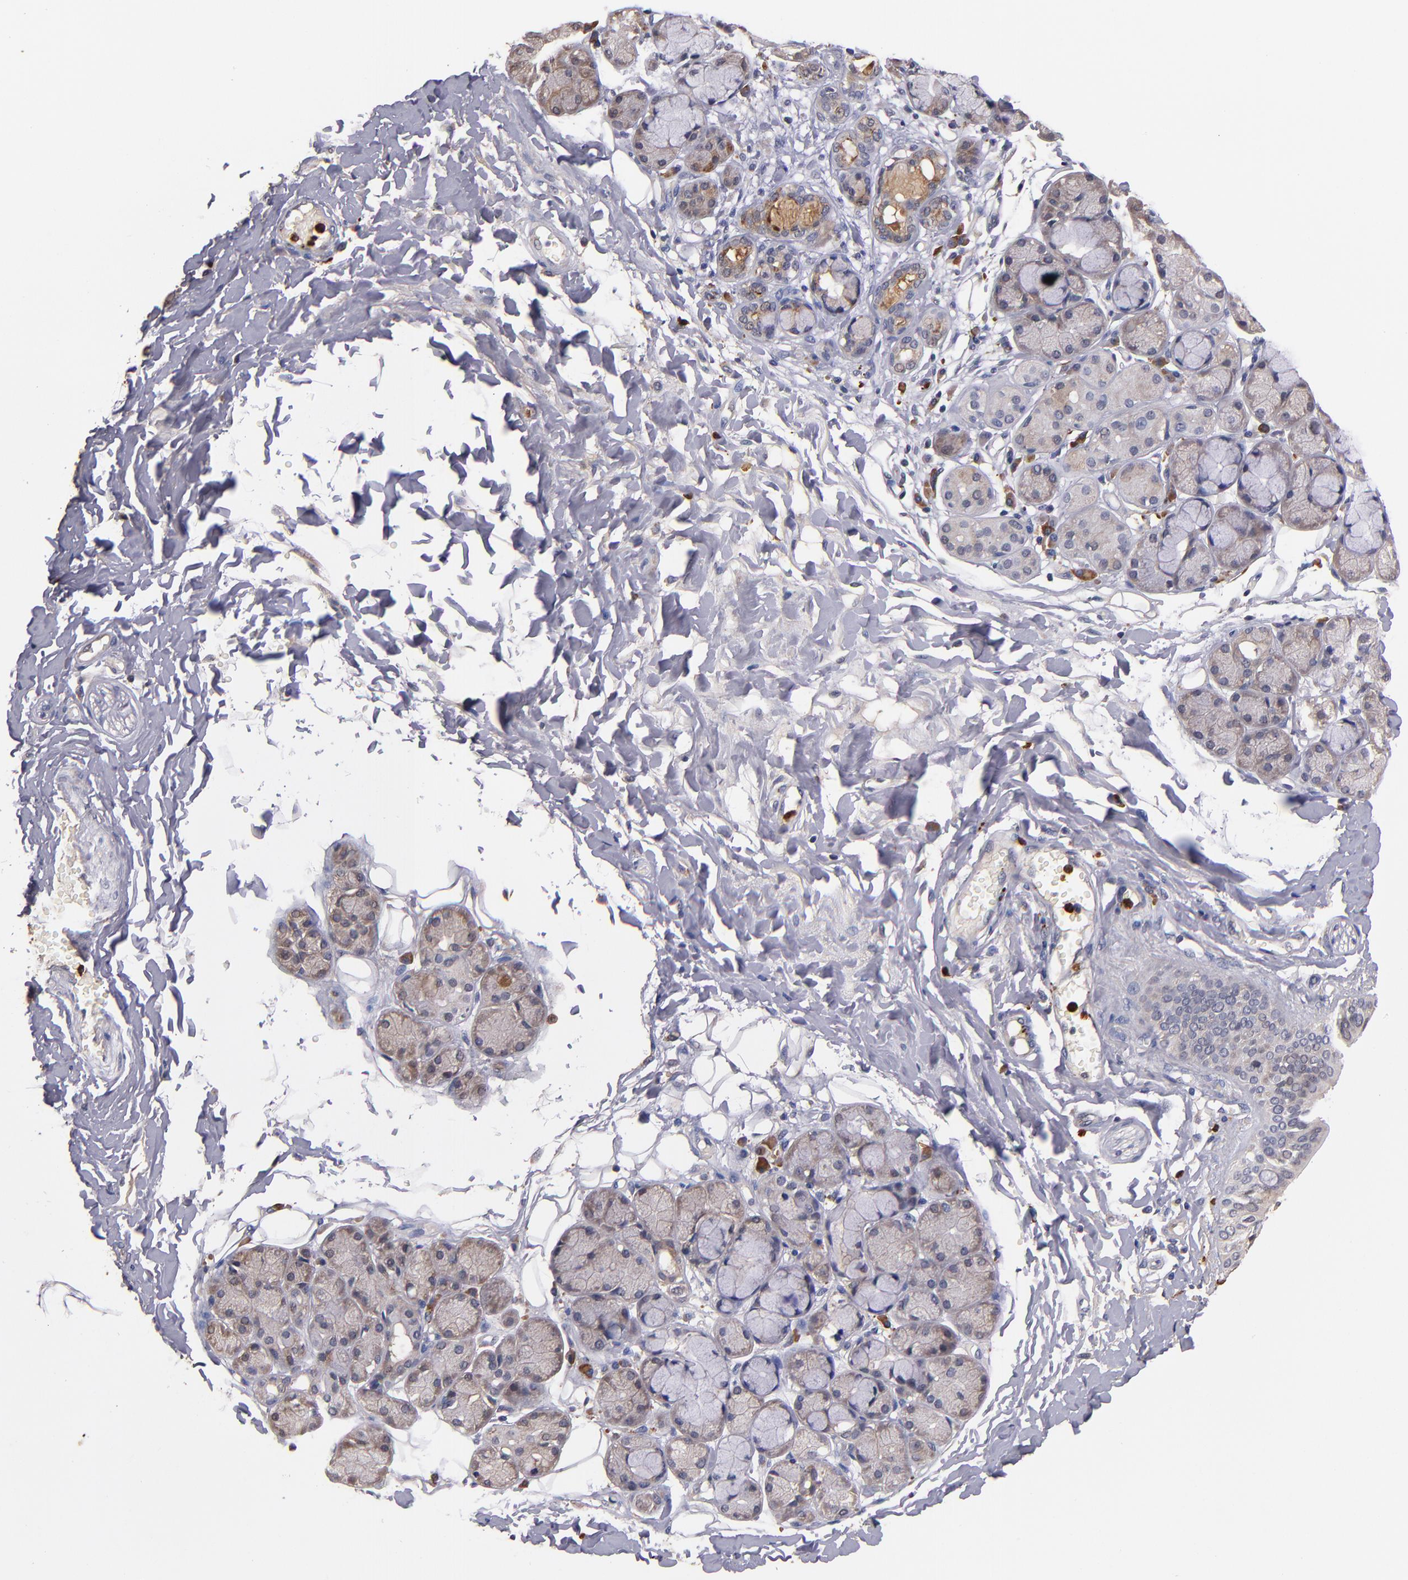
{"staining": {"intensity": "weak", "quantity": "<25%", "location": "cytoplasmic/membranous"}, "tissue": "salivary gland", "cell_type": "Glandular cells", "image_type": "normal", "snomed": [{"axis": "morphology", "description": "Normal tissue, NOS"}, {"axis": "topography", "description": "Skeletal muscle"}, {"axis": "topography", "description": "Oral tissue"}, {"axis": "topography", "description": "Salivary gland"}, {"axis": "topography", "description": "Peripheral nerve tissue"}], "caption": "The photomicrograph reveals no significant positivity in glandular cells of salivary gland. The staining is performed using DAB (3,3'-diaminobenzidine) brown chromogen with nuclei counter-stained in using hematoxylin.", "gene": "TTLL12", "patient": {"sex": "male", "age": 54}}